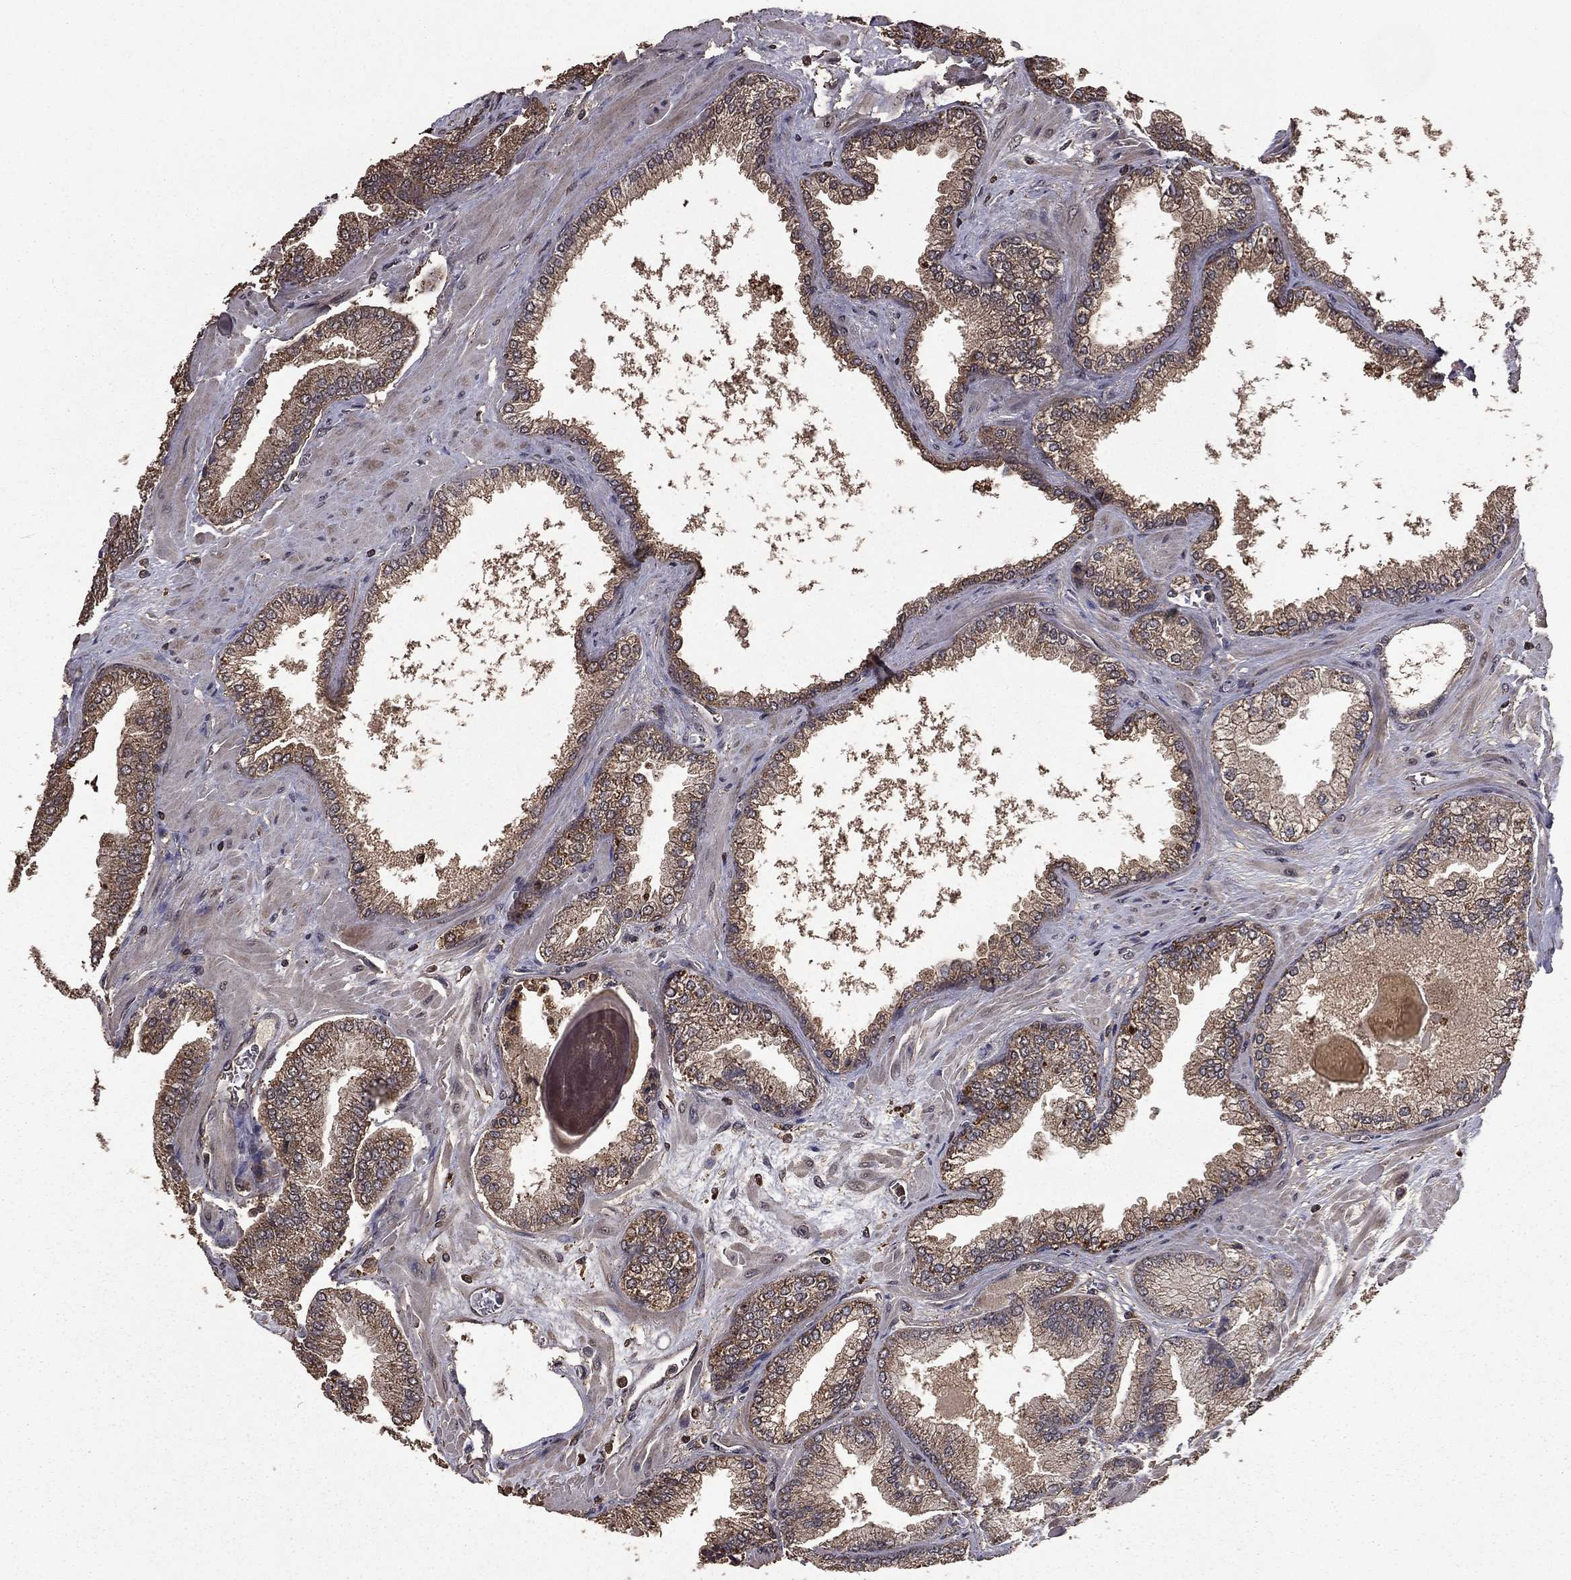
{"staining": {"intensity": "moderate", "quantity": "25%-75%", "location": "cytoplasmic/membranous"}, "tissue": "prostate cancer", "cell_type": "Tumor cells", "image_type": "cancer", "snomed": [{"axis": "morphology", "description": "Adenocarcinoma, Low grade"}, {"axis": "topography", "description": "Prostate"}], "caption": "This micrograph shows low-grade adenocarcinoma (prostate) stained with immunohistochemistry (IHC) to label a protein in brown. The cytoplasmic/membranous of tumor cells show moderate positivity for the protein. Nuclei are counter-stained blue.", "gene": "BIRC6", "patient": {"sex": "male", "age": 72}}